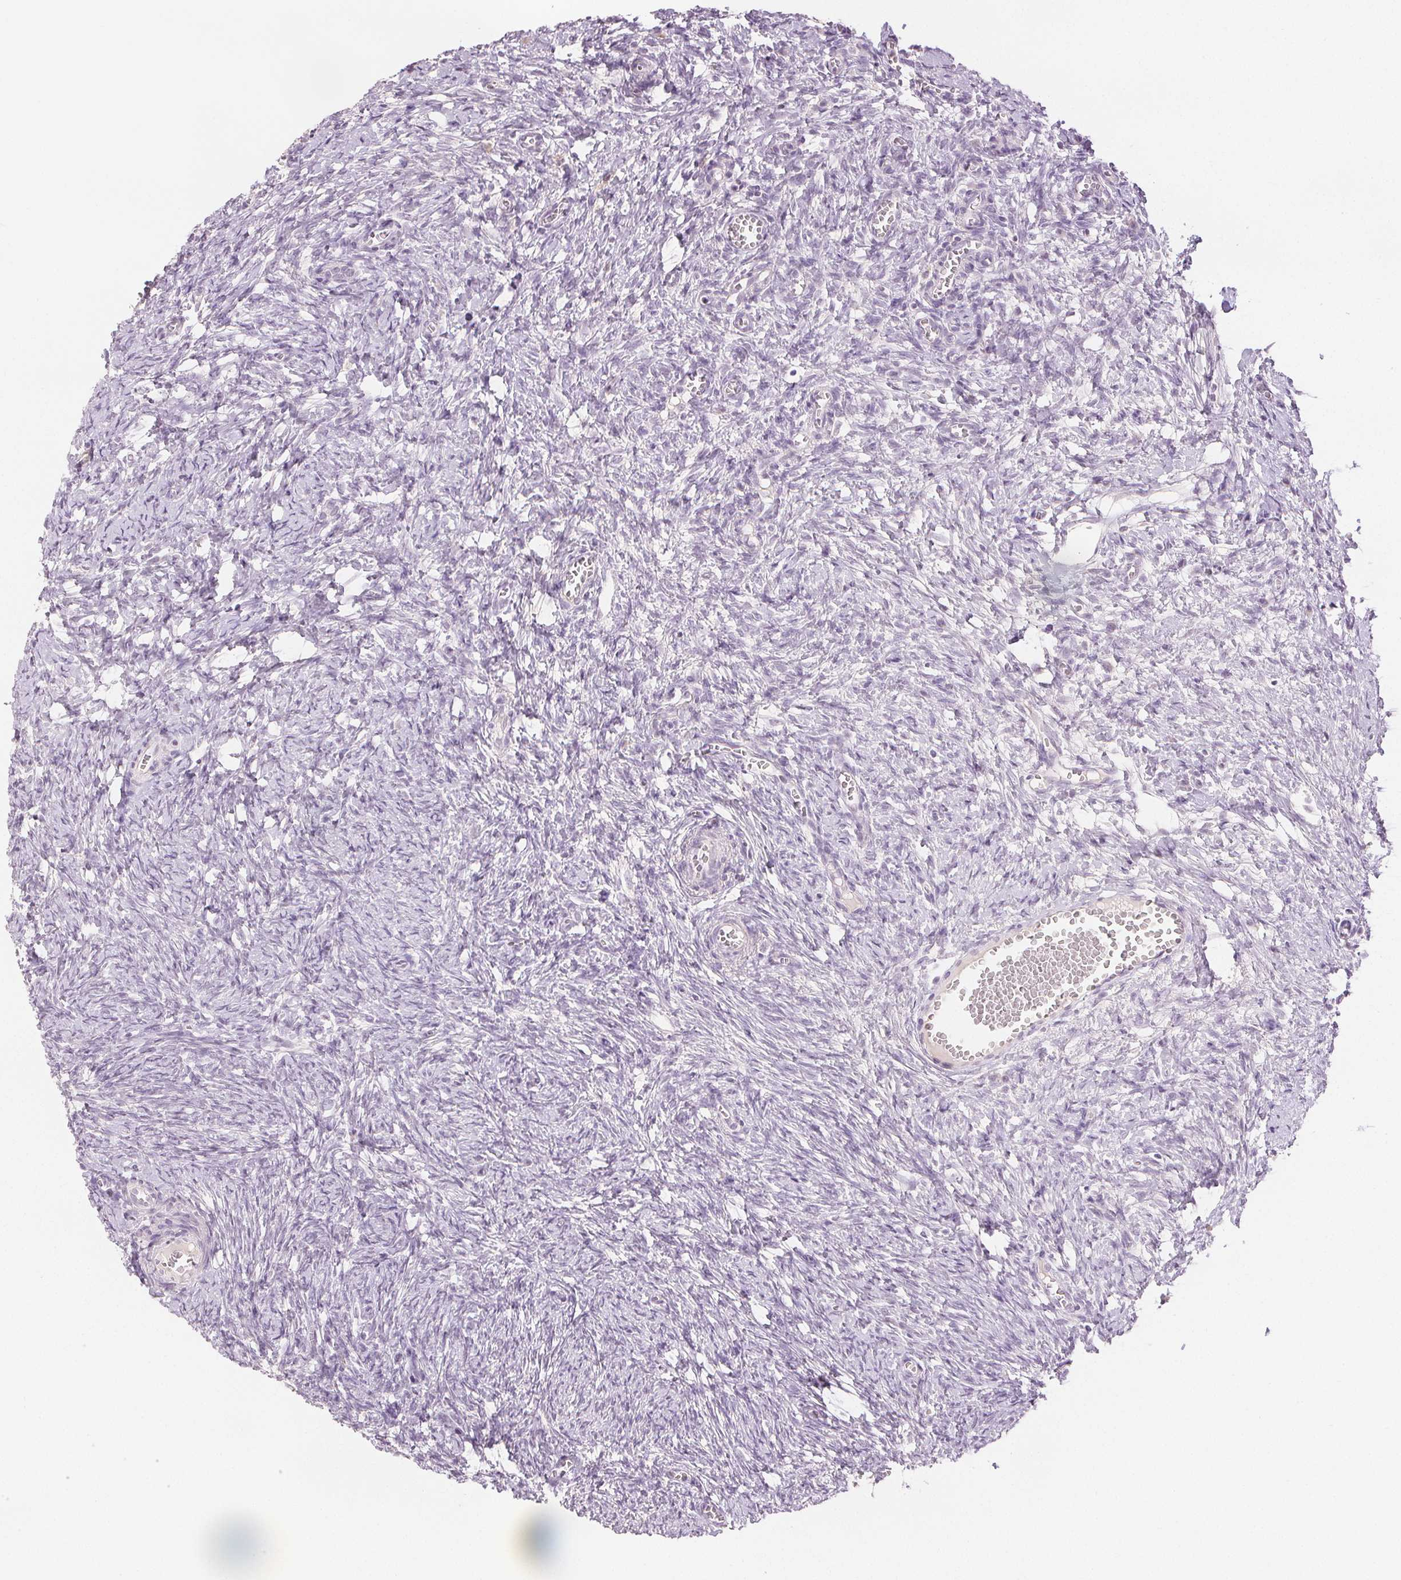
{"staining": {"intensity": "negative", "quantity": "none", "location": "none"}, "tissue": "ovary", "cell_type": "Follicle cells", "image_type": "normal", "snomed": [{"axis": "morphology", "description": "Normal tissue, NOS"}, {"axis": "topography", "description": "Ovary"}], "caption": "Immunohistochemistry (IHC) micrograph of normal ovary stained for a protein (brown), which shows no staining in follicle cells.", "gene": "SCGN", "patient": {"sex": "female", "age": 41}}